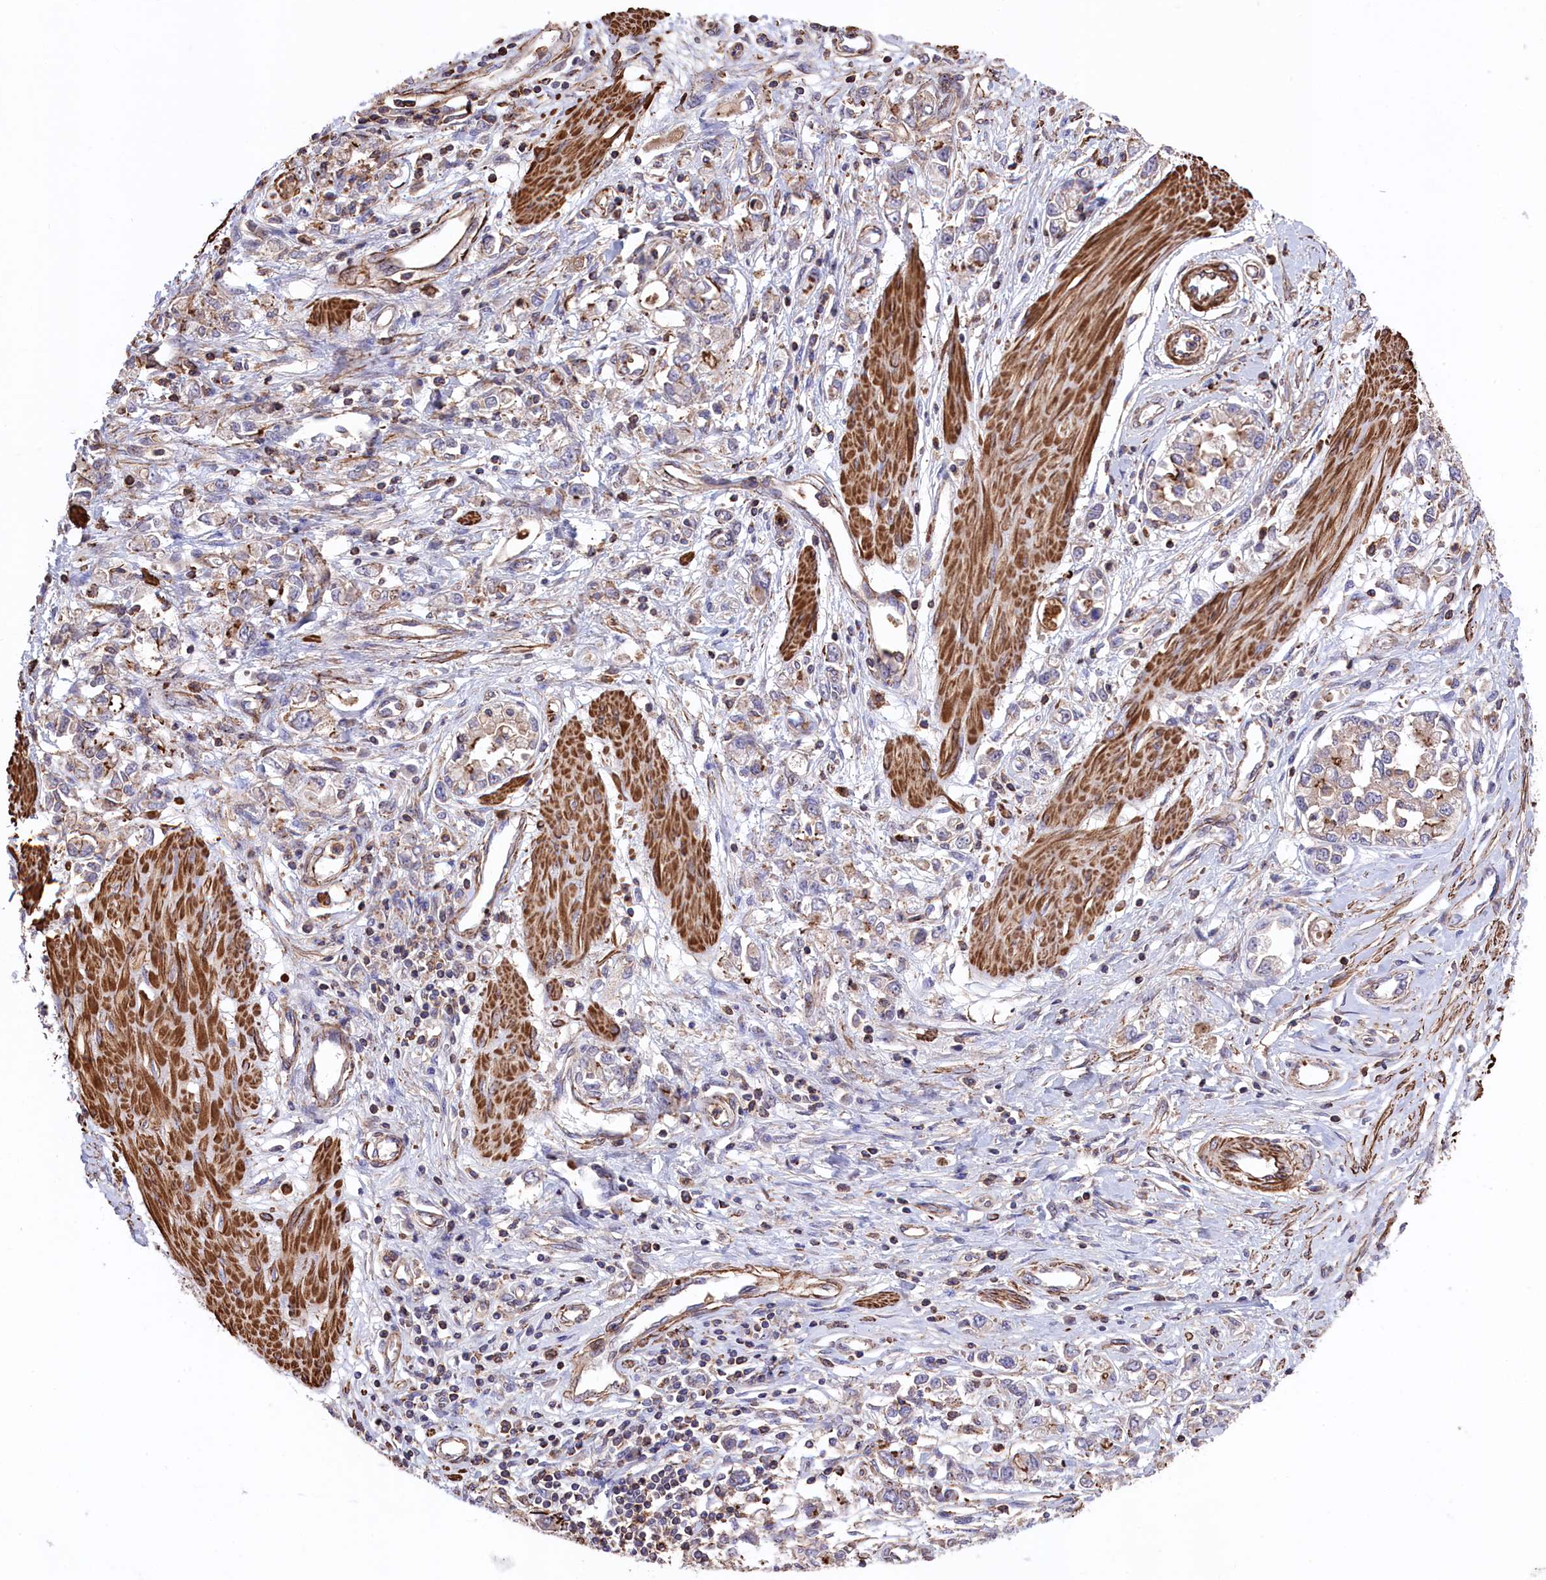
{"staining": {"intensity": "weak", "quantity": "<25%", "location": "cytoplasmic/membranous"}, "tissue": "stomach cancer", "cell_type": "Tumor cells", "image_type": "cancer", "snomed": [{"axis": "morphology", "description": "Adenocarcinoma, NOS"}, {"axis": "topography", "description": "Stomach"}], "caption": "A high-resolution micrograph shows immunohistochemistry (IHC) staining of stomach cancer, which displays no significant positivity in tumor cells.", "gene": "RAPSN", "patient": {"sex": "female", "age": 76}}